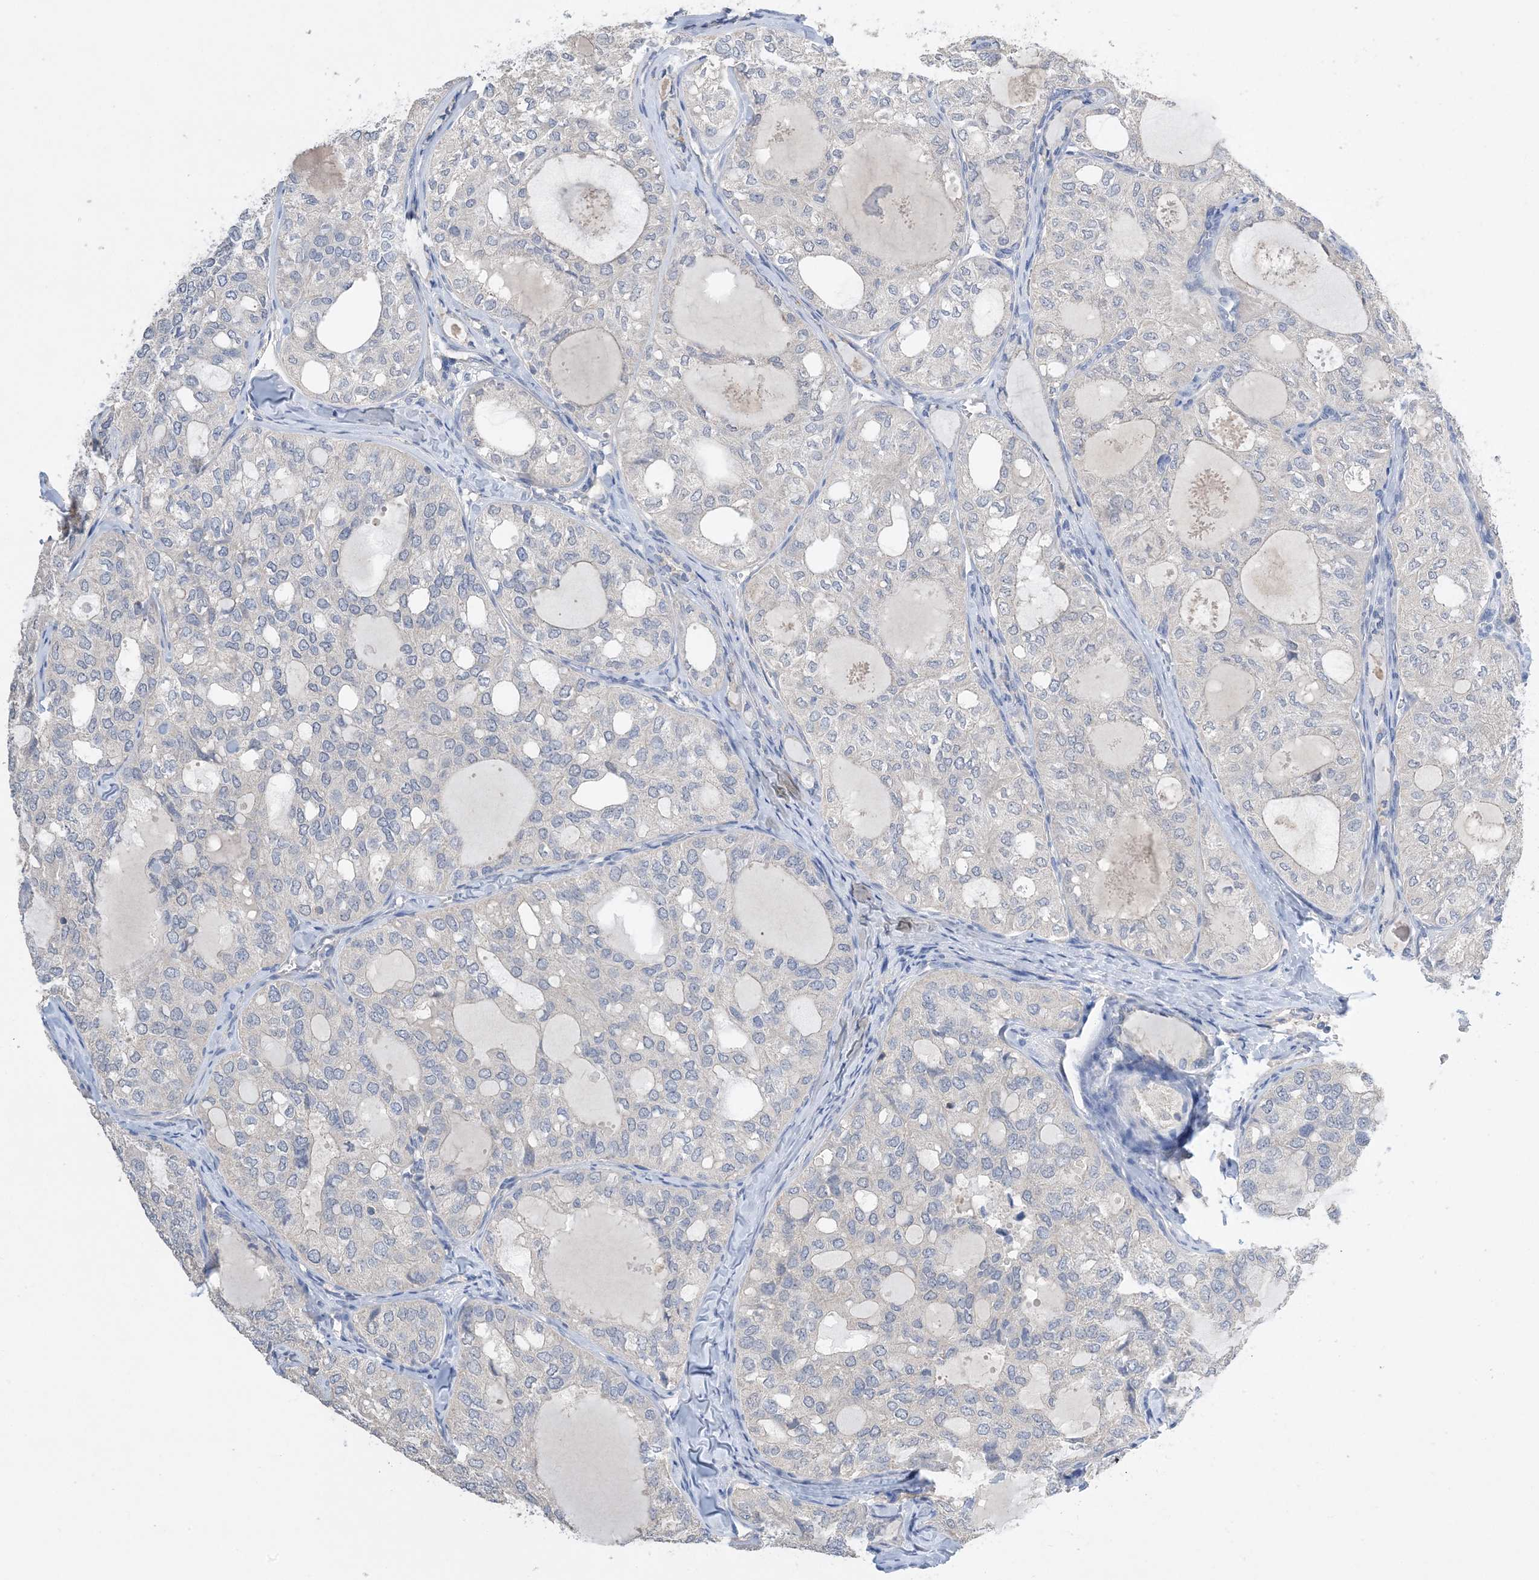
{"staining": {"intensity": "negative", "quantity": "none", "location": "none"}, "tissue": "thyroid cancer", "cell_type": "Tumor cells", "image_type": "cancer", "snomed": [{"axis": "morphology", "description": "Follicular adenoma carcinoma, NOS"}, {"axis": "topography", "description": "Thyroid gland"}], "caption": "Image shows no significant protein staining in tumor cells of thyroid cancer.", "gene": "KPRP", "patient": {"sex": "male", "age": 75}}